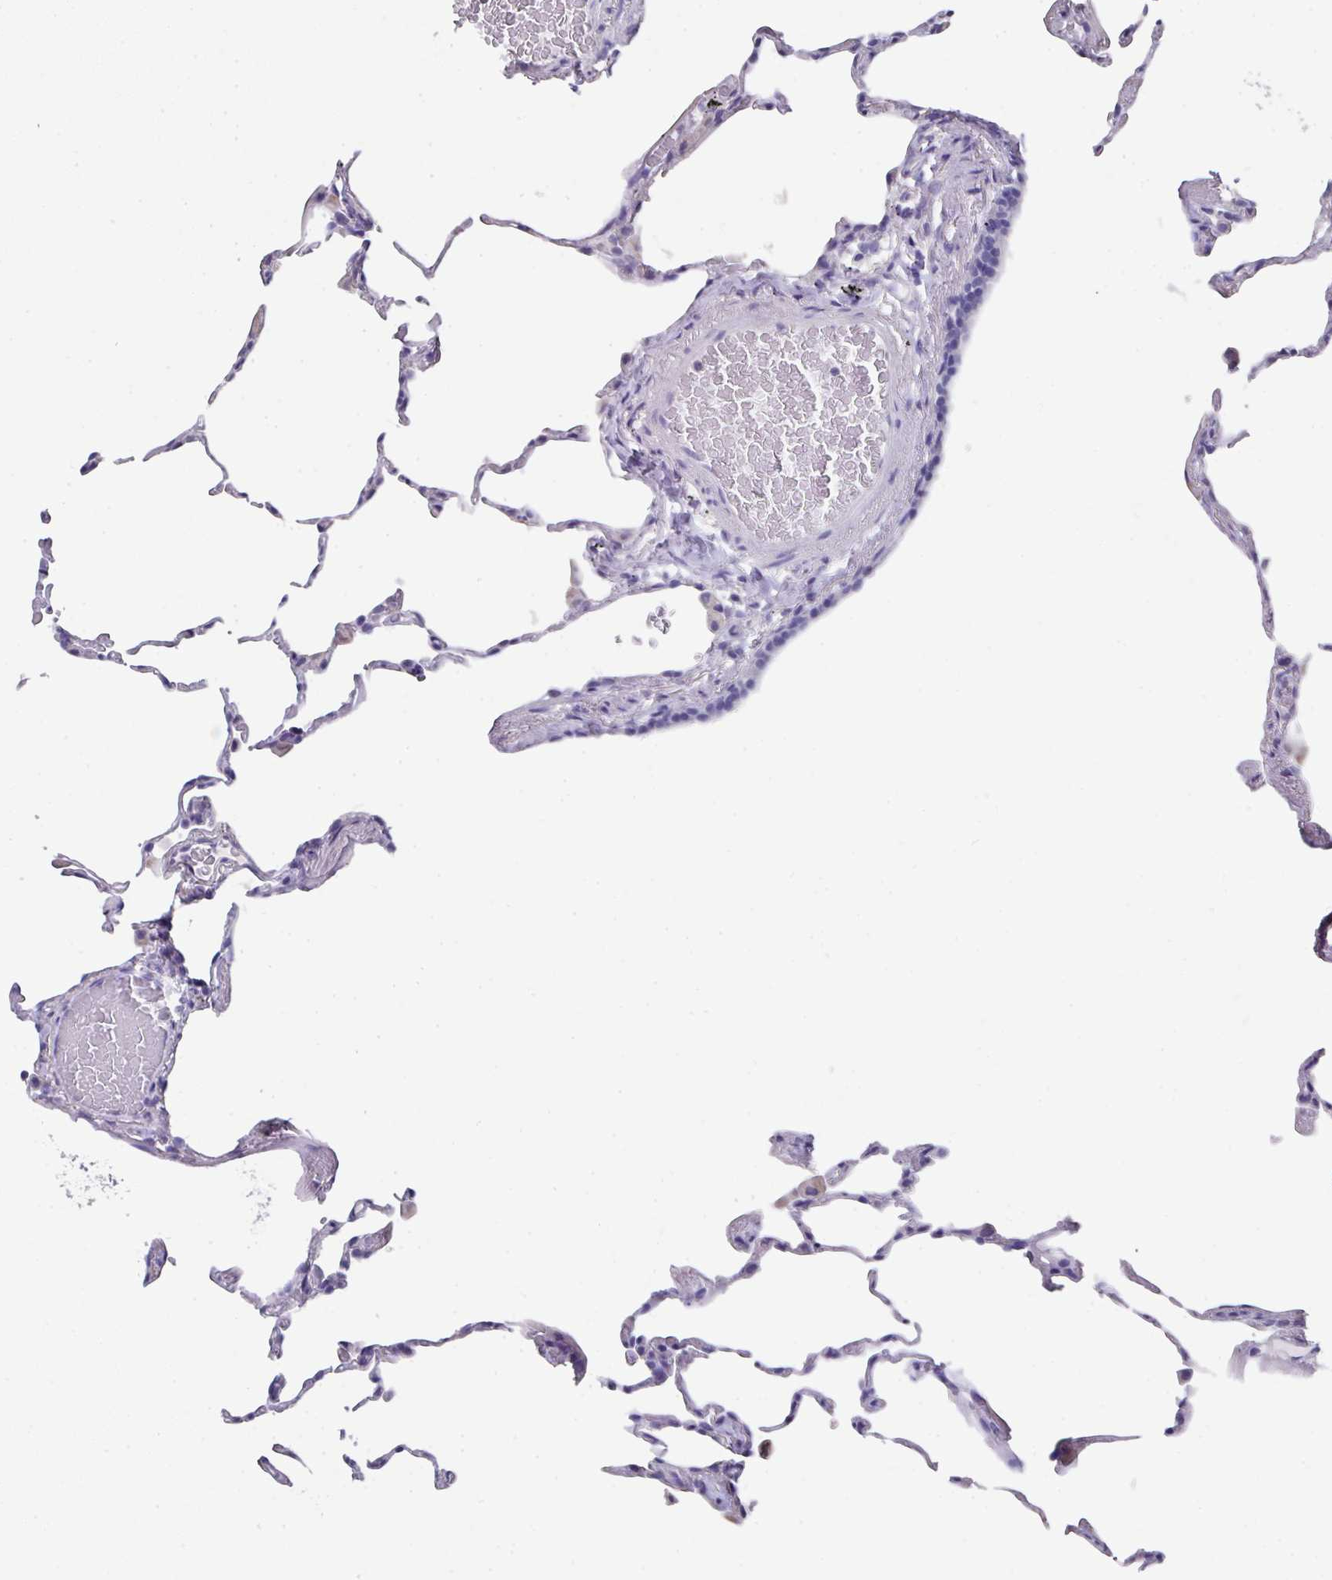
{"staining": {"intensity": "negative", "quantity": "none", "location": "none"}, "tissue": "lung", "cell_type": "Alveolar cells", "image_type": "normal", "snomed": [{"axis": "morphology", "description": "Normal tissue, NOS"}, {"axis": "topography", "description": "Lung"}], "caption": "IHC photomicrograph of normal lung: human lung stained with DAB shows no significant protein positivity in alveolar cells. The staining is performed using DAB (3,3'-diaminobenzidine) brown chromogen with nuclei counter-stained in using hematoxylin.", "gene": "DAZ1", "patient": {"sex": "female", "age": 57}}